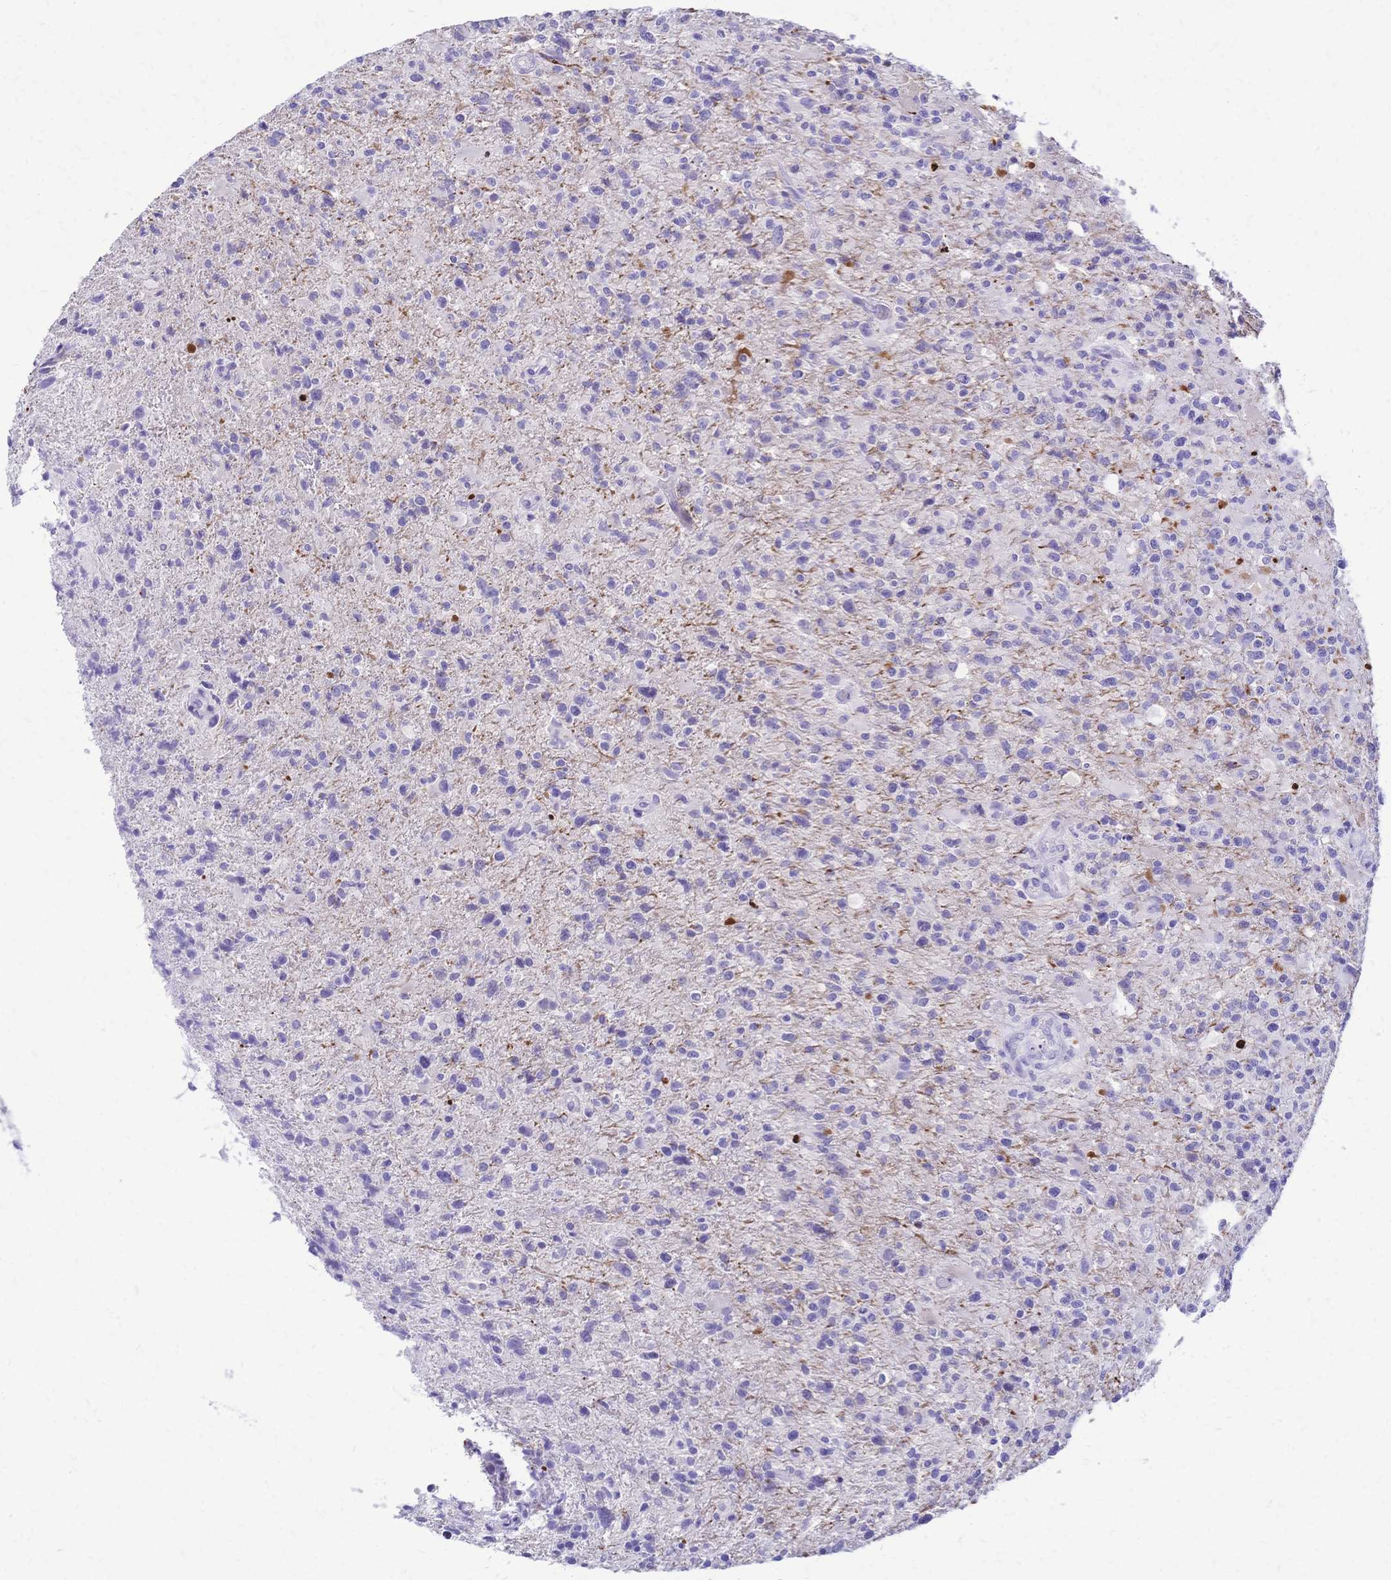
{"staining": {"intensity": "negative", "quantity": "none", "location": "none"}, "tissue": "glioma", "cell_type": "Tumor cells", "image_type": "cancer", "snomed": [{"axis": "morphology", "description": "Glioma, malignant, High grade"}, {"axis": "topography", "description": "Brain"}], "caption": "There is no significant expression in tumor cells of glioma. (DAB immunohistochemistry (IHC) visualized using brightfield microscopy, high magnification).", "gene": "GRB7", "patient": {"sex": "male", "age": 63}}